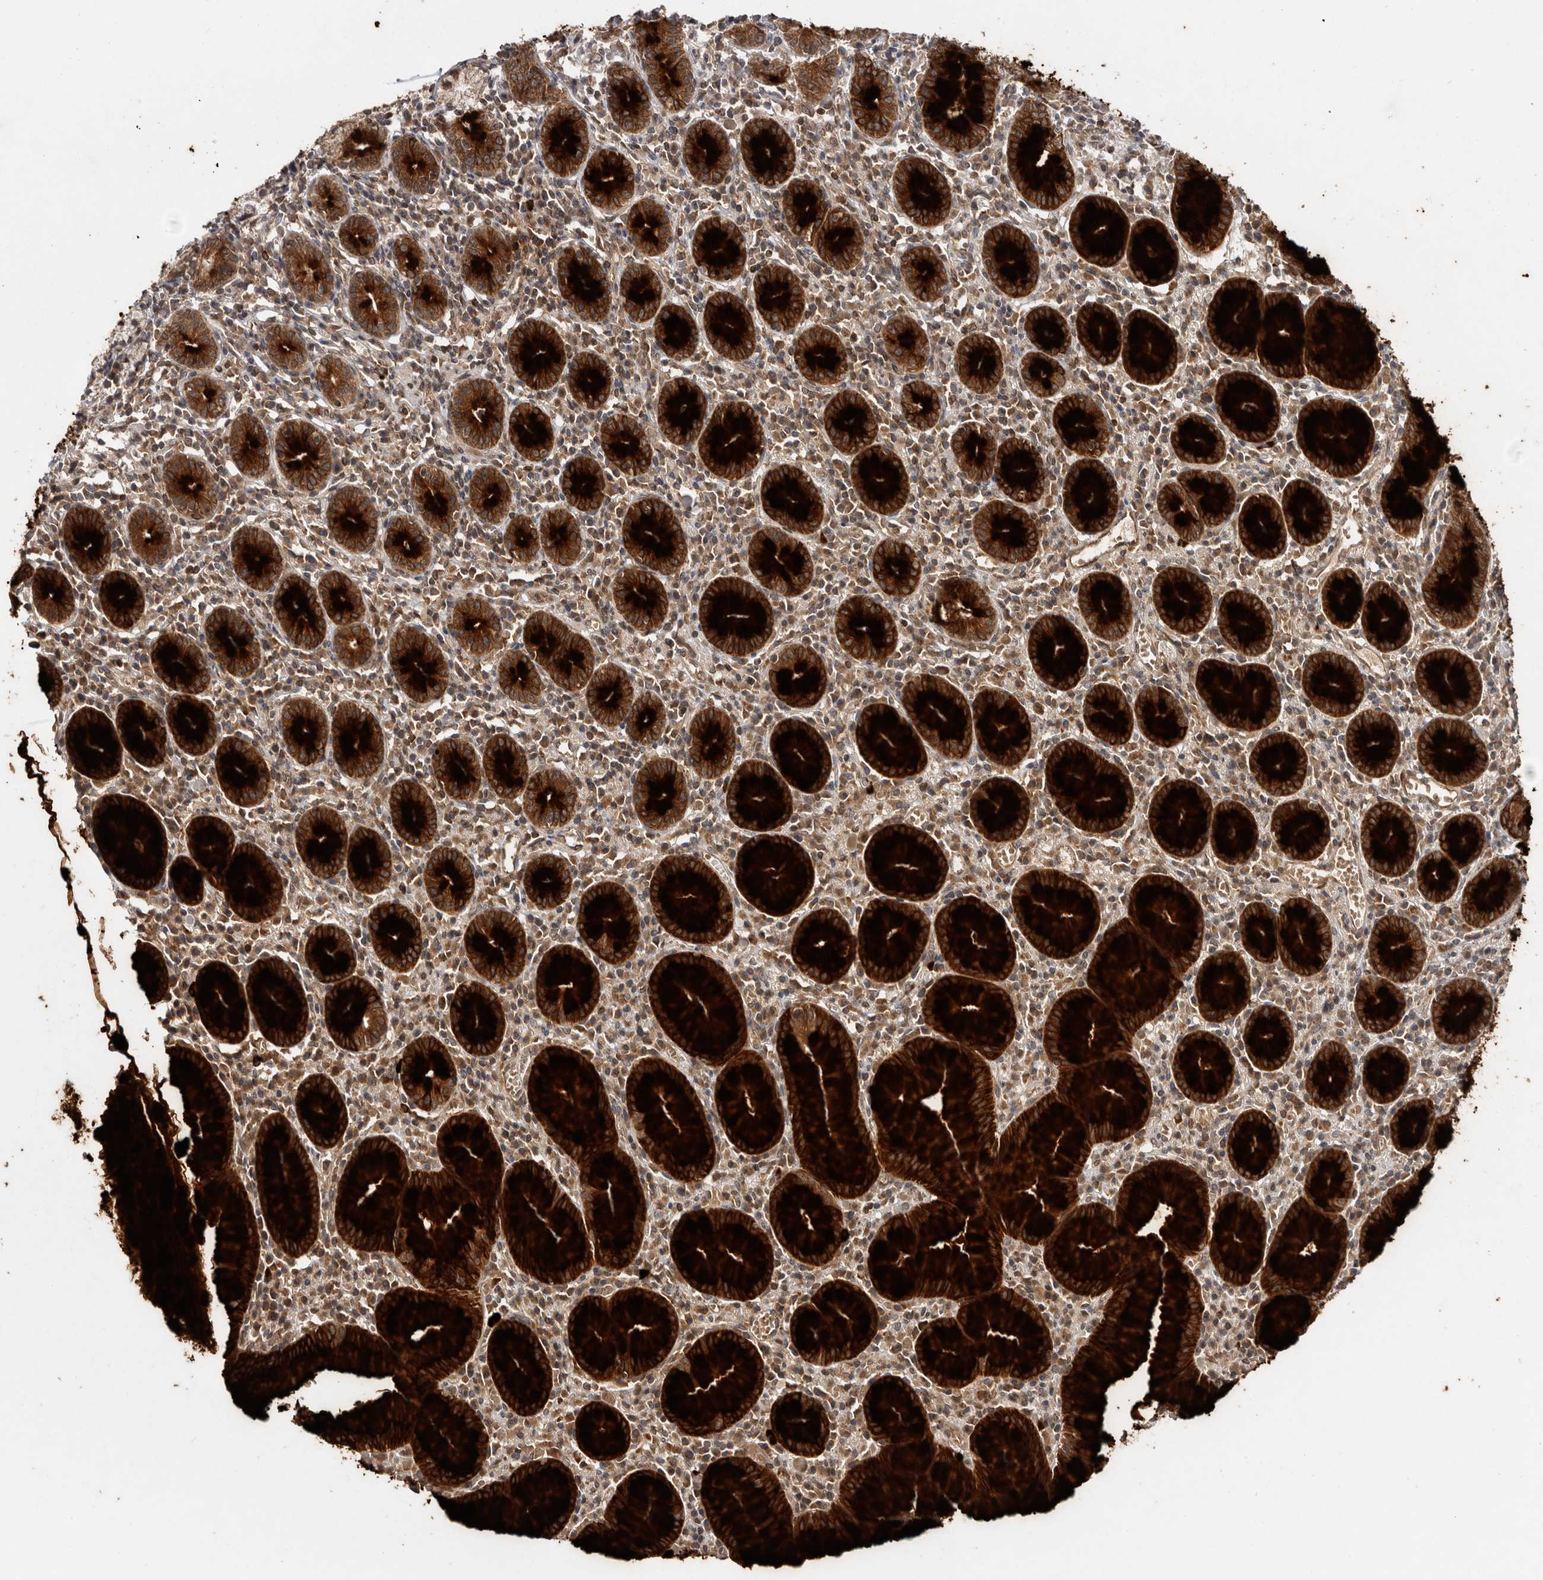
{"staining": {"intensity": "strong", "quantity": ">75%", "location": "cytoplasmic/membranous"}, "tissue": "stomach", "cell_type": "Glandular cells", "image_type": "normal", "snomed": [{"axis": "morphology", "description": "Normal tissue, NOS"}, {"axis": "topography", "description": "Stomach"}], "caption": "Stomach stained for a protein exhibits strong cytoplasmic/membranous positivity in glandular cells.", "gene": "HMOX2", "patient": {"sex": "male", "age": 55}}